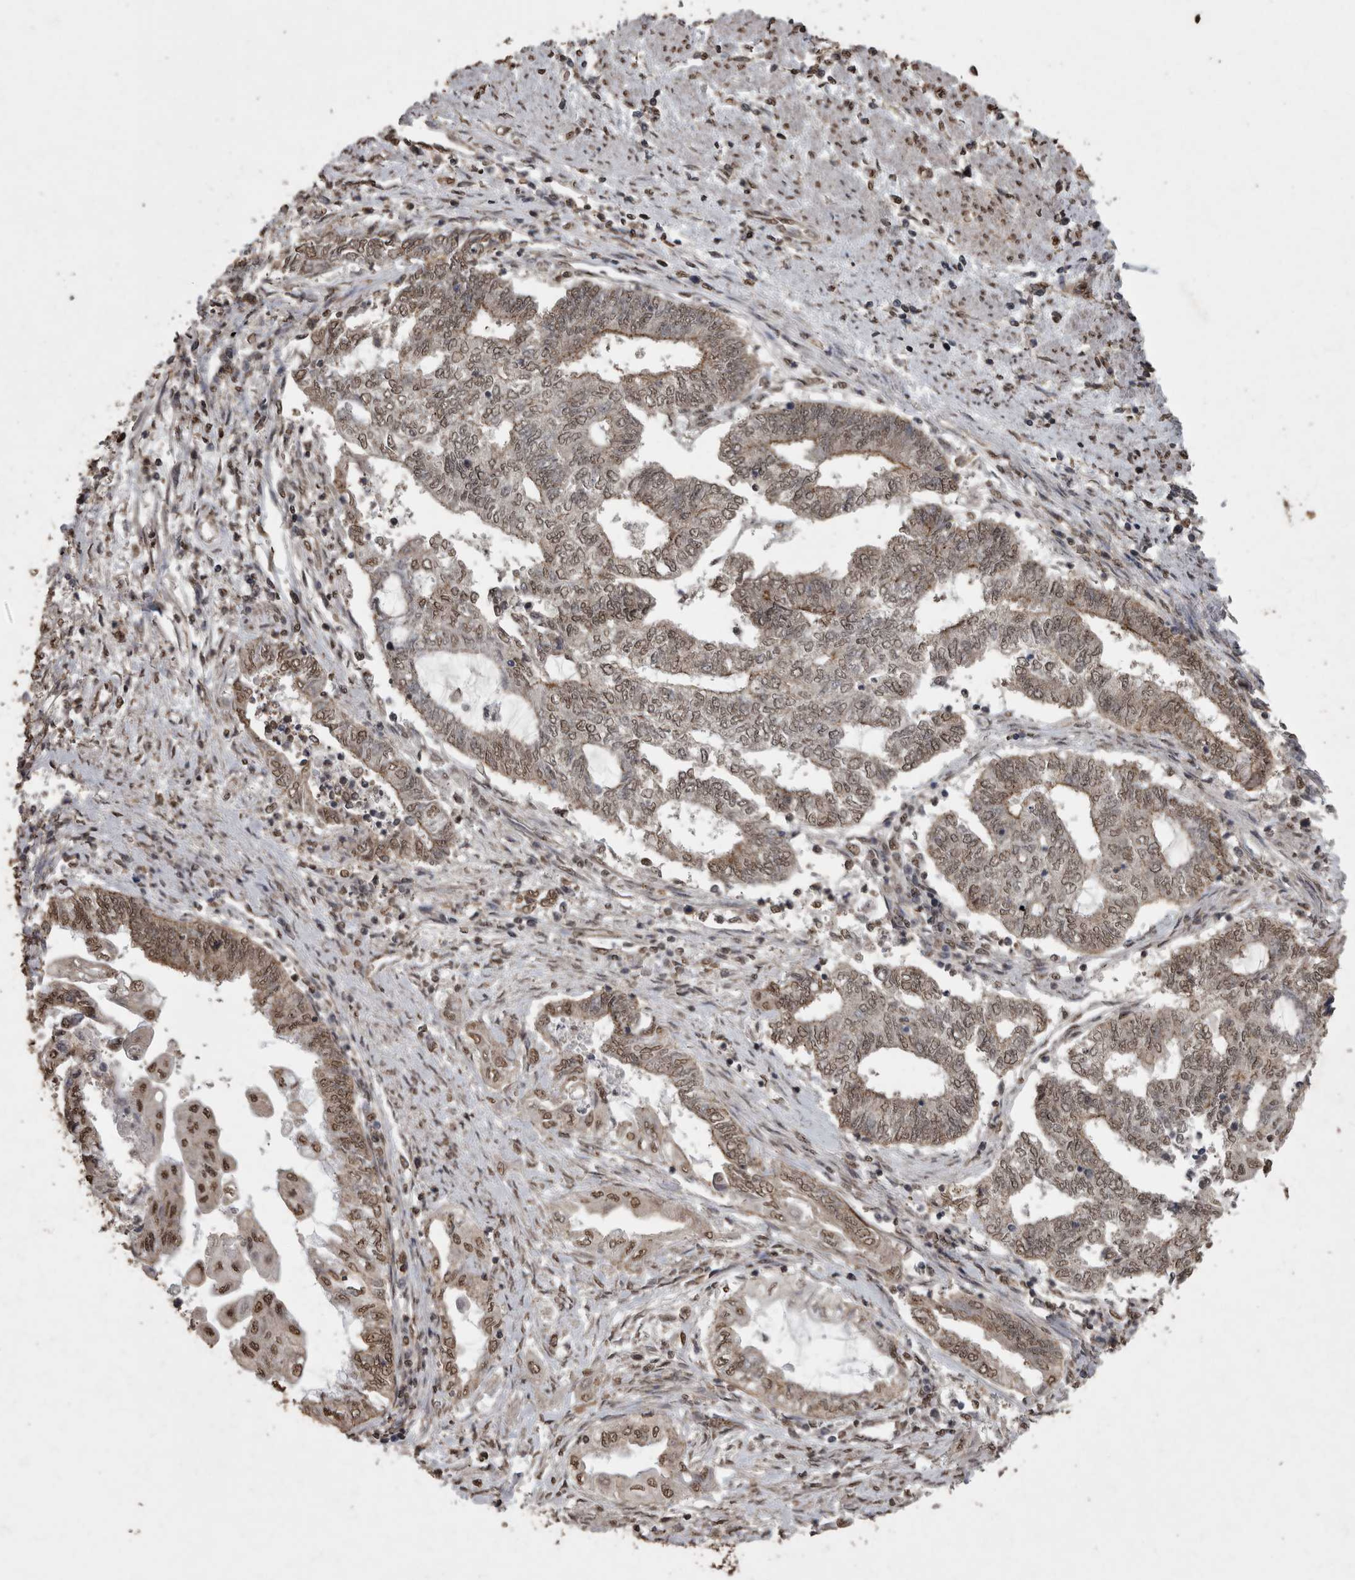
{"staining": {"intensity": "moderate", "quantity": ">75%", "location": "nuclear"}, "tissue": "endometrial cancer", "cell_type": "Tumor cells", "image_type": "cancer", "snomed": [{"axis": "morphology", "description": "Adenocarcinoma, NOS"}, {"axis": "topography", "description": "Uterus"}, {"axis": "topography", "description": "Endometrium"}], "caption": "An image of adenocarcinoma (endometrial) stained for a protein displays moderate nuclear brown staining in tumor cells. The protein is stained brown, and the nuclei are stained in blue (DAB (3,3'-diaminobenzidine) IHC with brightfield microscopy, high magnification).", "gene": "SMAD7", "patient": {"sex": "female", "age": 70}}